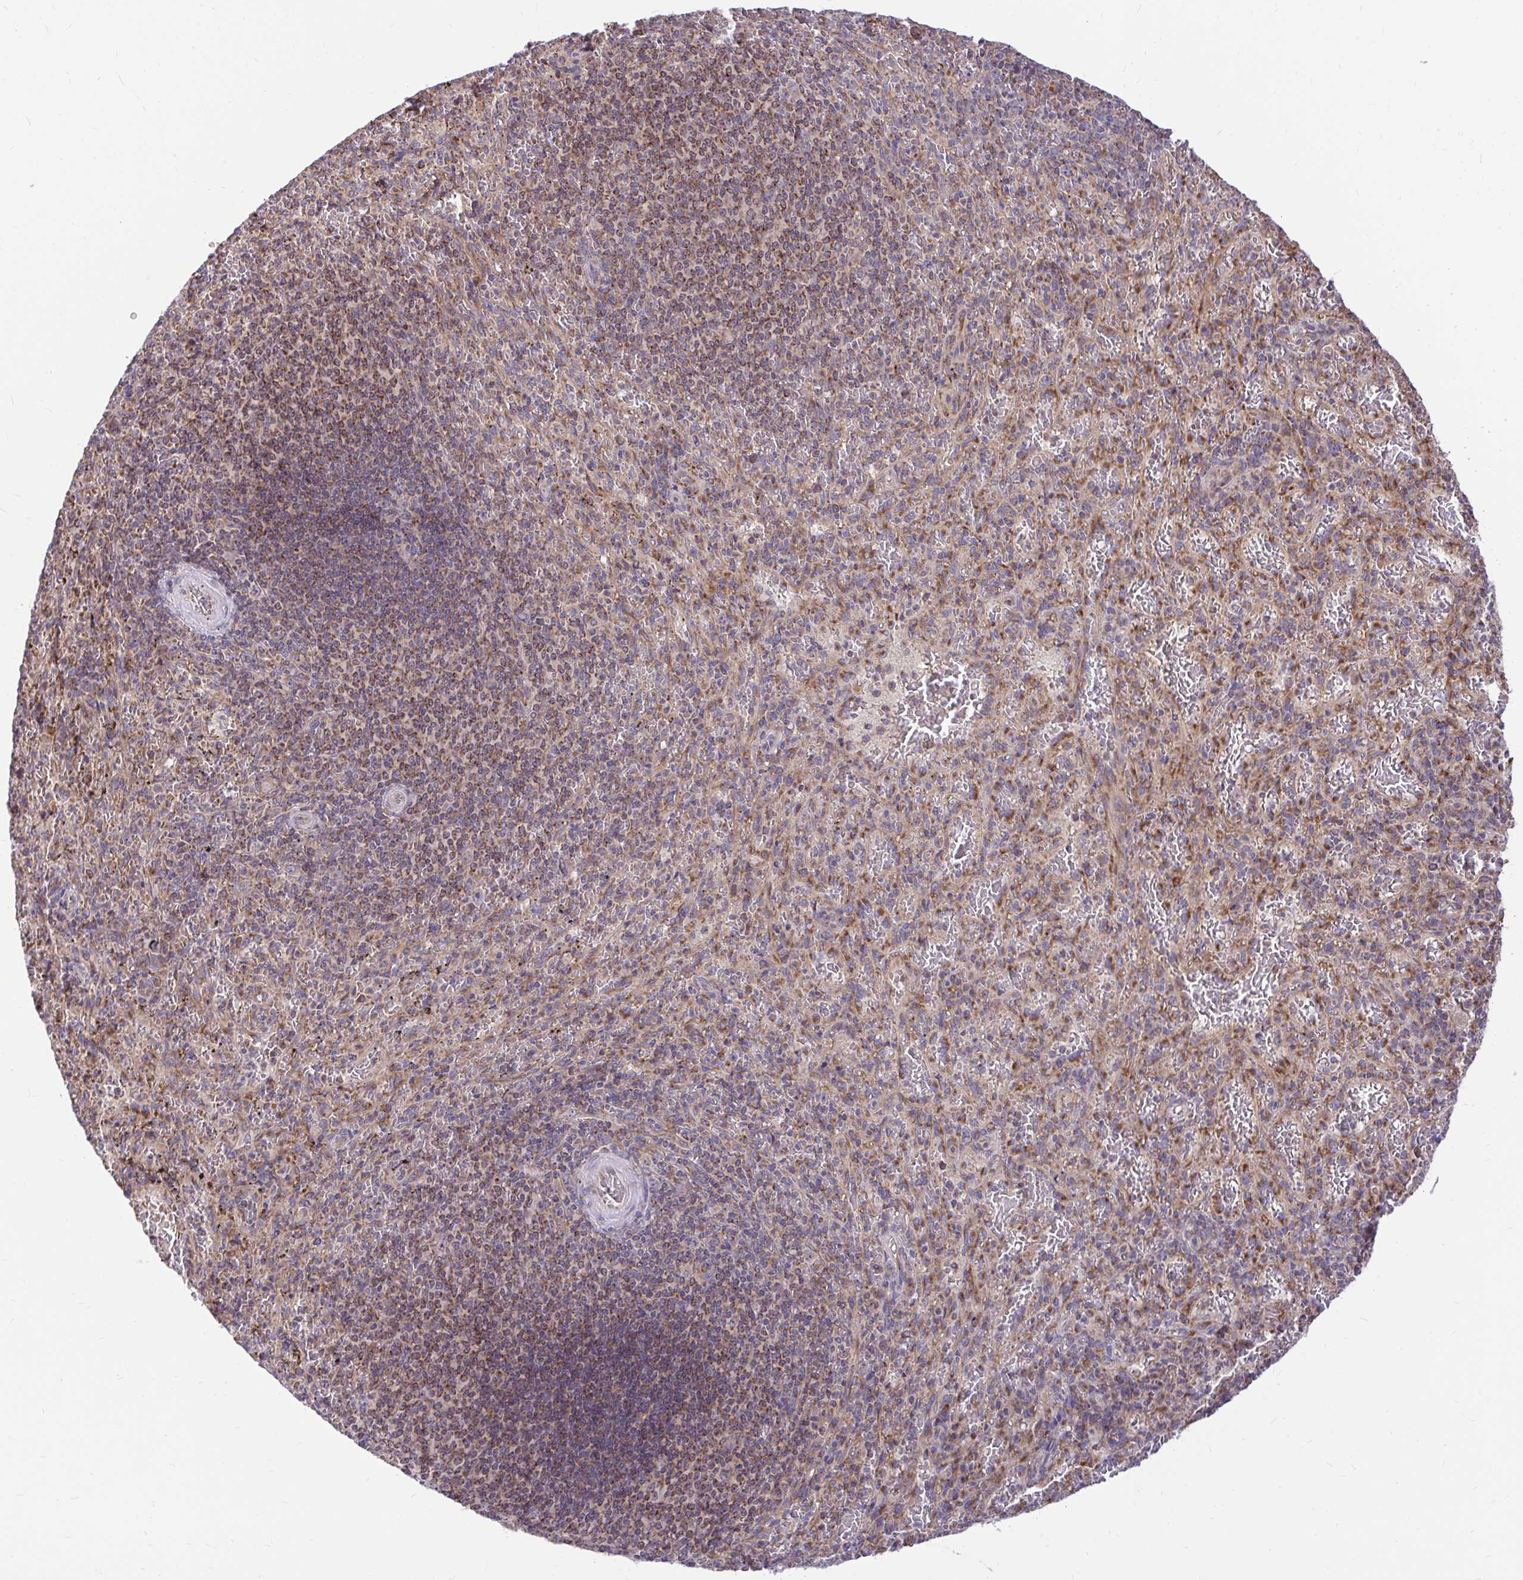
{"staining": {"intensity": "strong", "quantity": "25%-75%", "location": "cytoplasmic/membranous"}, "tissue": "spleen", "cell_type": "Cells in red pulp", "image_type": "normal", "snomed": [{"axis": "morphology", "description": "Normal tissue, NOS"}, {"axis": "topography", "description": "Spleen"}], "caption": "A micrograph of human spleen stained for a protein demonstrates strong cytoplasmic/membranous brown staining in cells in red pulp.", "gene": "VTI1B", "patient": {"sex": "male", "age": 57}}